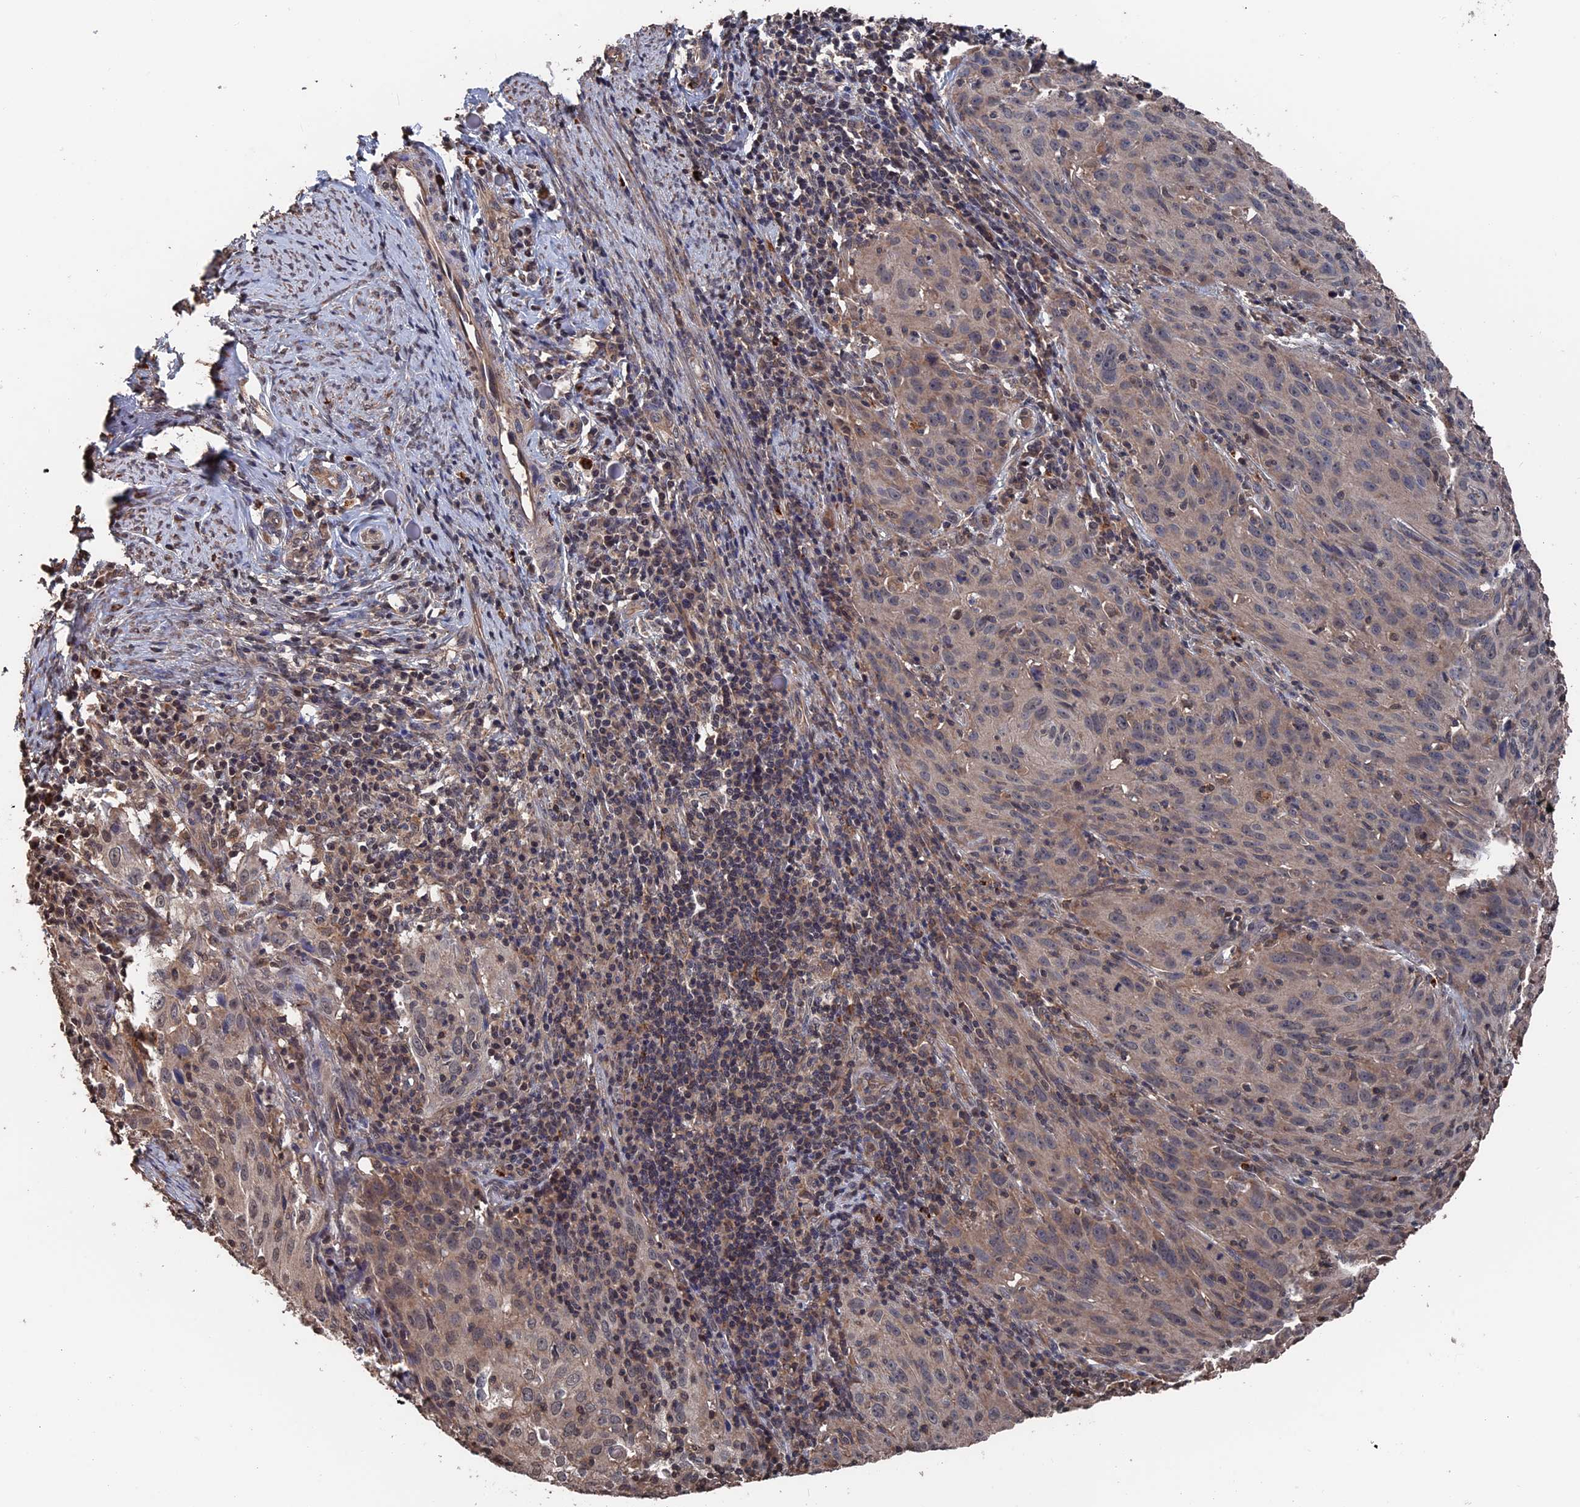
{"staining": {"intensity": "weak", "quantity": "<25%", "location": "cytoplasmic/membranous,nuclear"}, "tissue": "cervical cancer", "cell_type": "Tumor cells", "image_type": "cancer", "snomed": [{"axis": "morphology", "description": "Squamous cell carcinoma, NOS"}, {"axis": "topography", "description": "Cervix"}], "caption": "This is an immunohistochemistry (IHC) image of cervical squamous cell carcinoma. There is no expression in tumor cells.", "gene": "PDE12", "patient": {"sex": "female", "age": 50}}